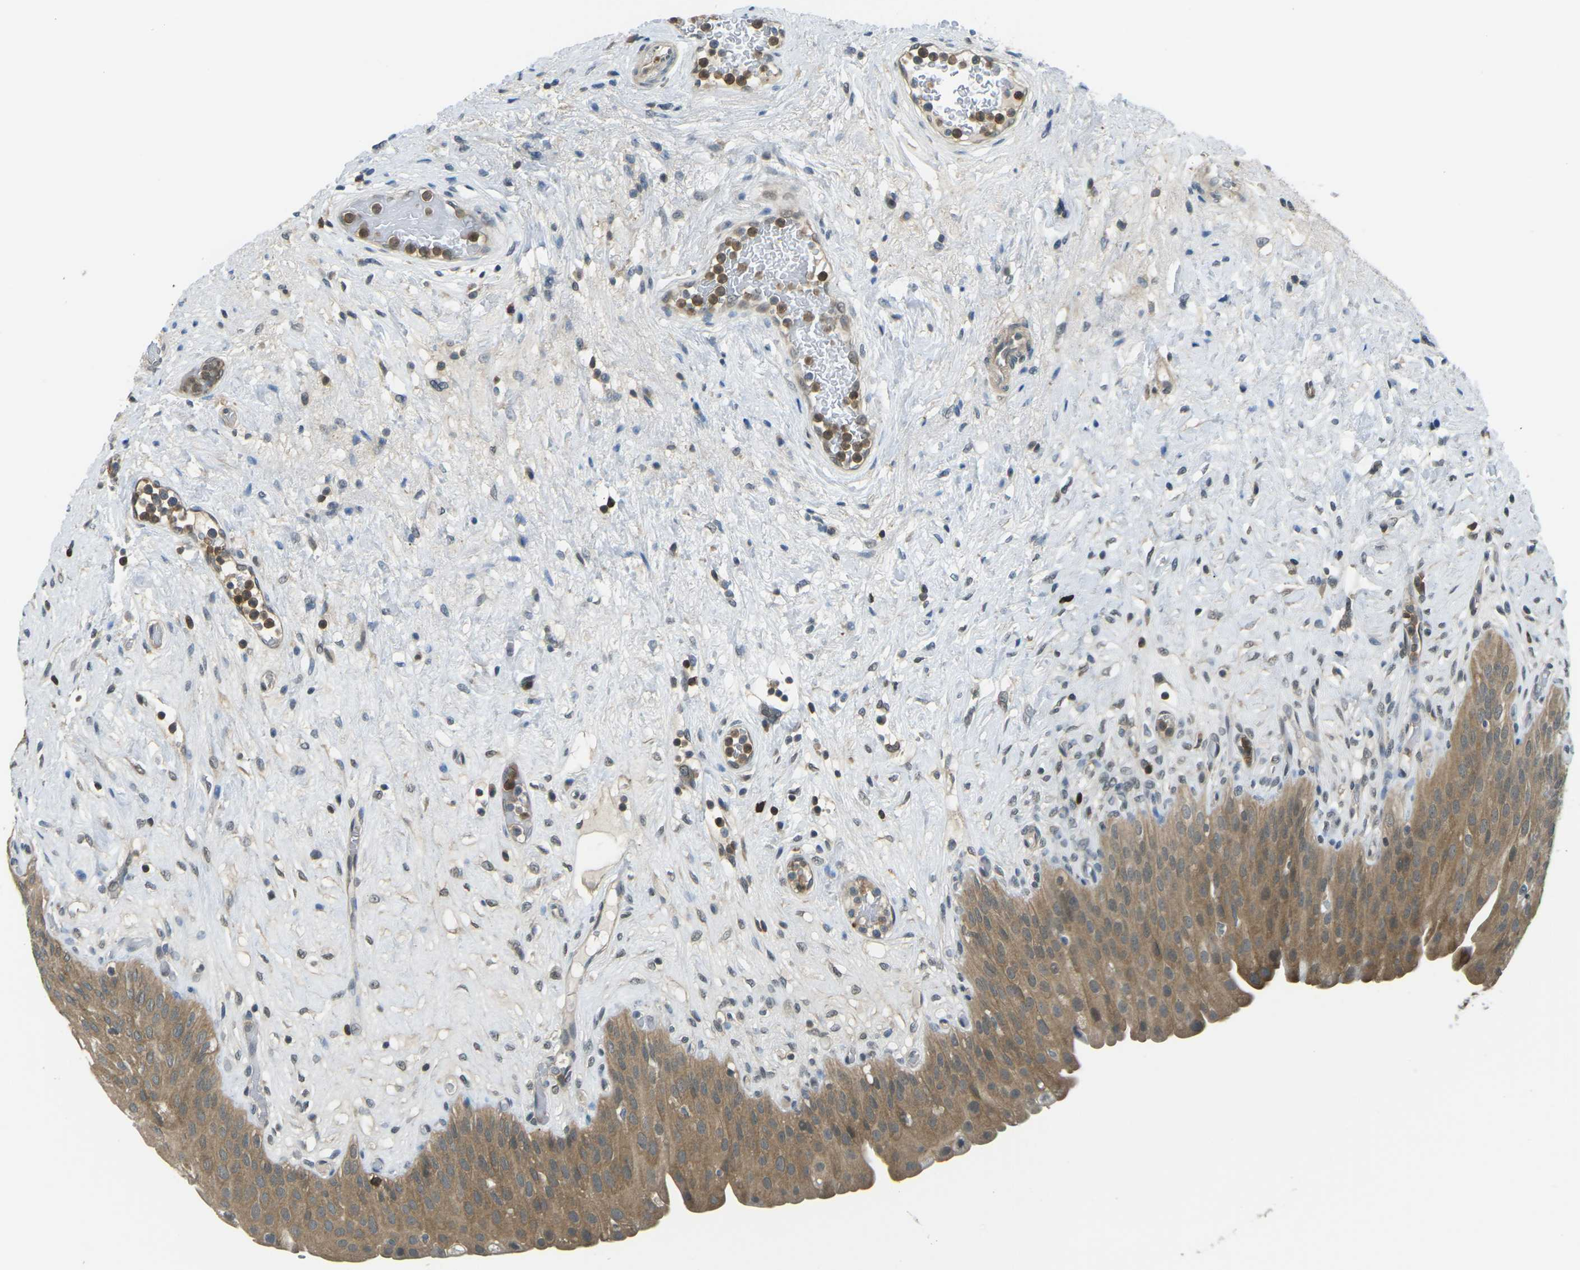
{"staining": {"intensity": "moderate", "quantity": ">75%", "location": "cytoplasmic/membranous"}, "tissue": "urinary bladder", "cell_type": "Urothelial cells", "image_type": "normal", "snomed": [{"axis": "morphology", "description": "Normal tissue, NOS"}, {"axis": "topography", "description": "Urinary bladder"}], "caption": "DAB immunohistochemical staining of normal urinary bladder demonstrates moderate cytoplasmic/membranous protein positivity in approximately >75% of urothelial cells.", "gene": "PIEZO2", "patient": {"sex": "male", "age": 46}}